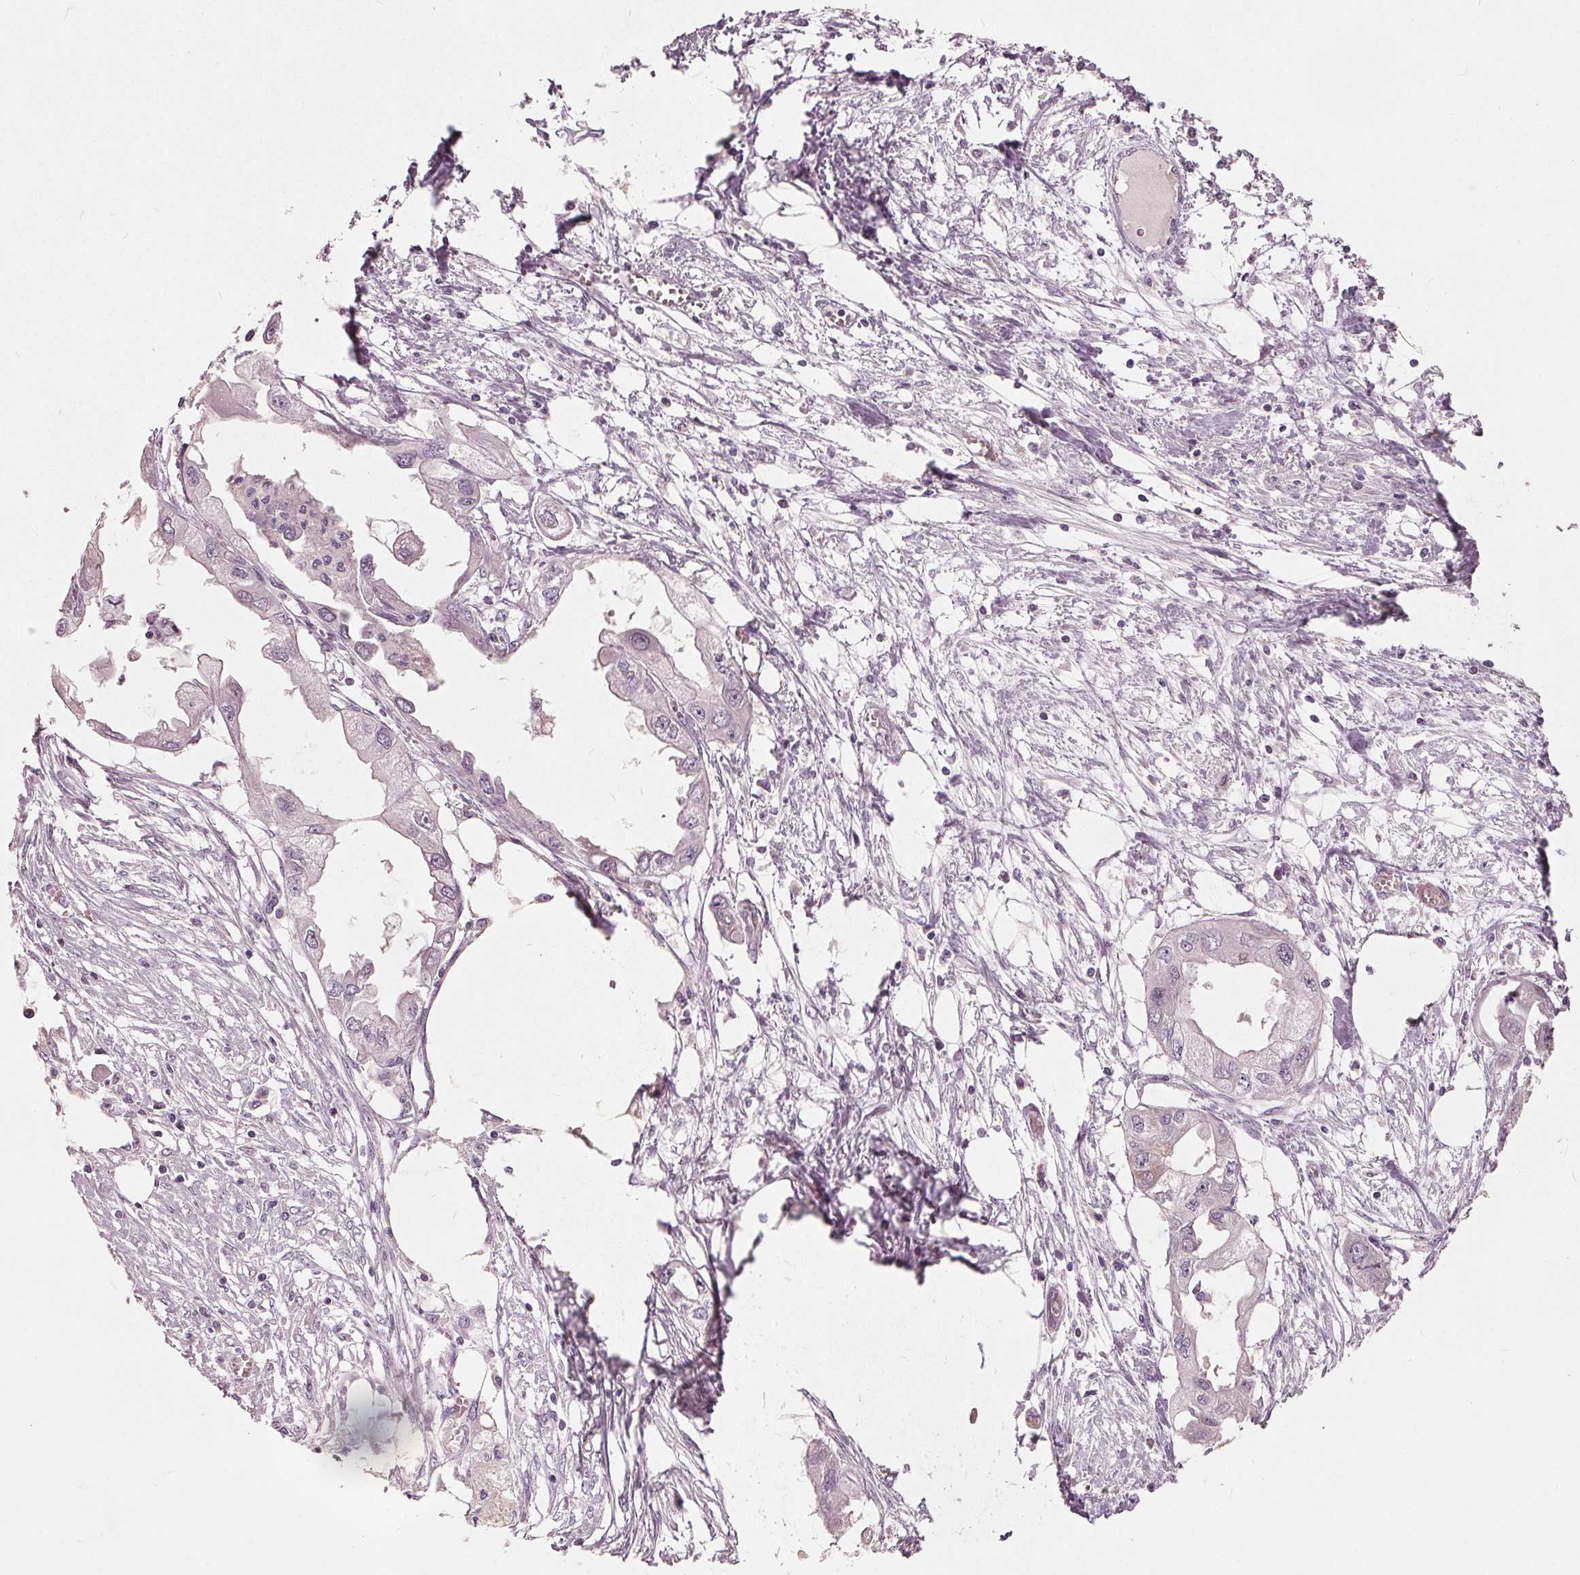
{"staining": {"intensity": "negative", "quantity": "none", "location": "none"}, "tissue": "endometrial cancer", "cell_type": "Tumor cells", "image_type": "cancer", "snomed": [{"axis": "morphology", "description": "Adenocarcinoma, NOS"}, {"axis": "morphology", "description": "Adenocarcinoma, metastatic, NOS"}, {"axis": "topography", "description": "Adipose tissue"}, {"axis": "topography", "description": "Endometrium"}], "caption": "This is an immunohistochemistry image of human endometrial adenocarcinoma. There is no expression in tumor cells.", "gene": "TKFC", "patient": {"sex": "female", "age": 67}}